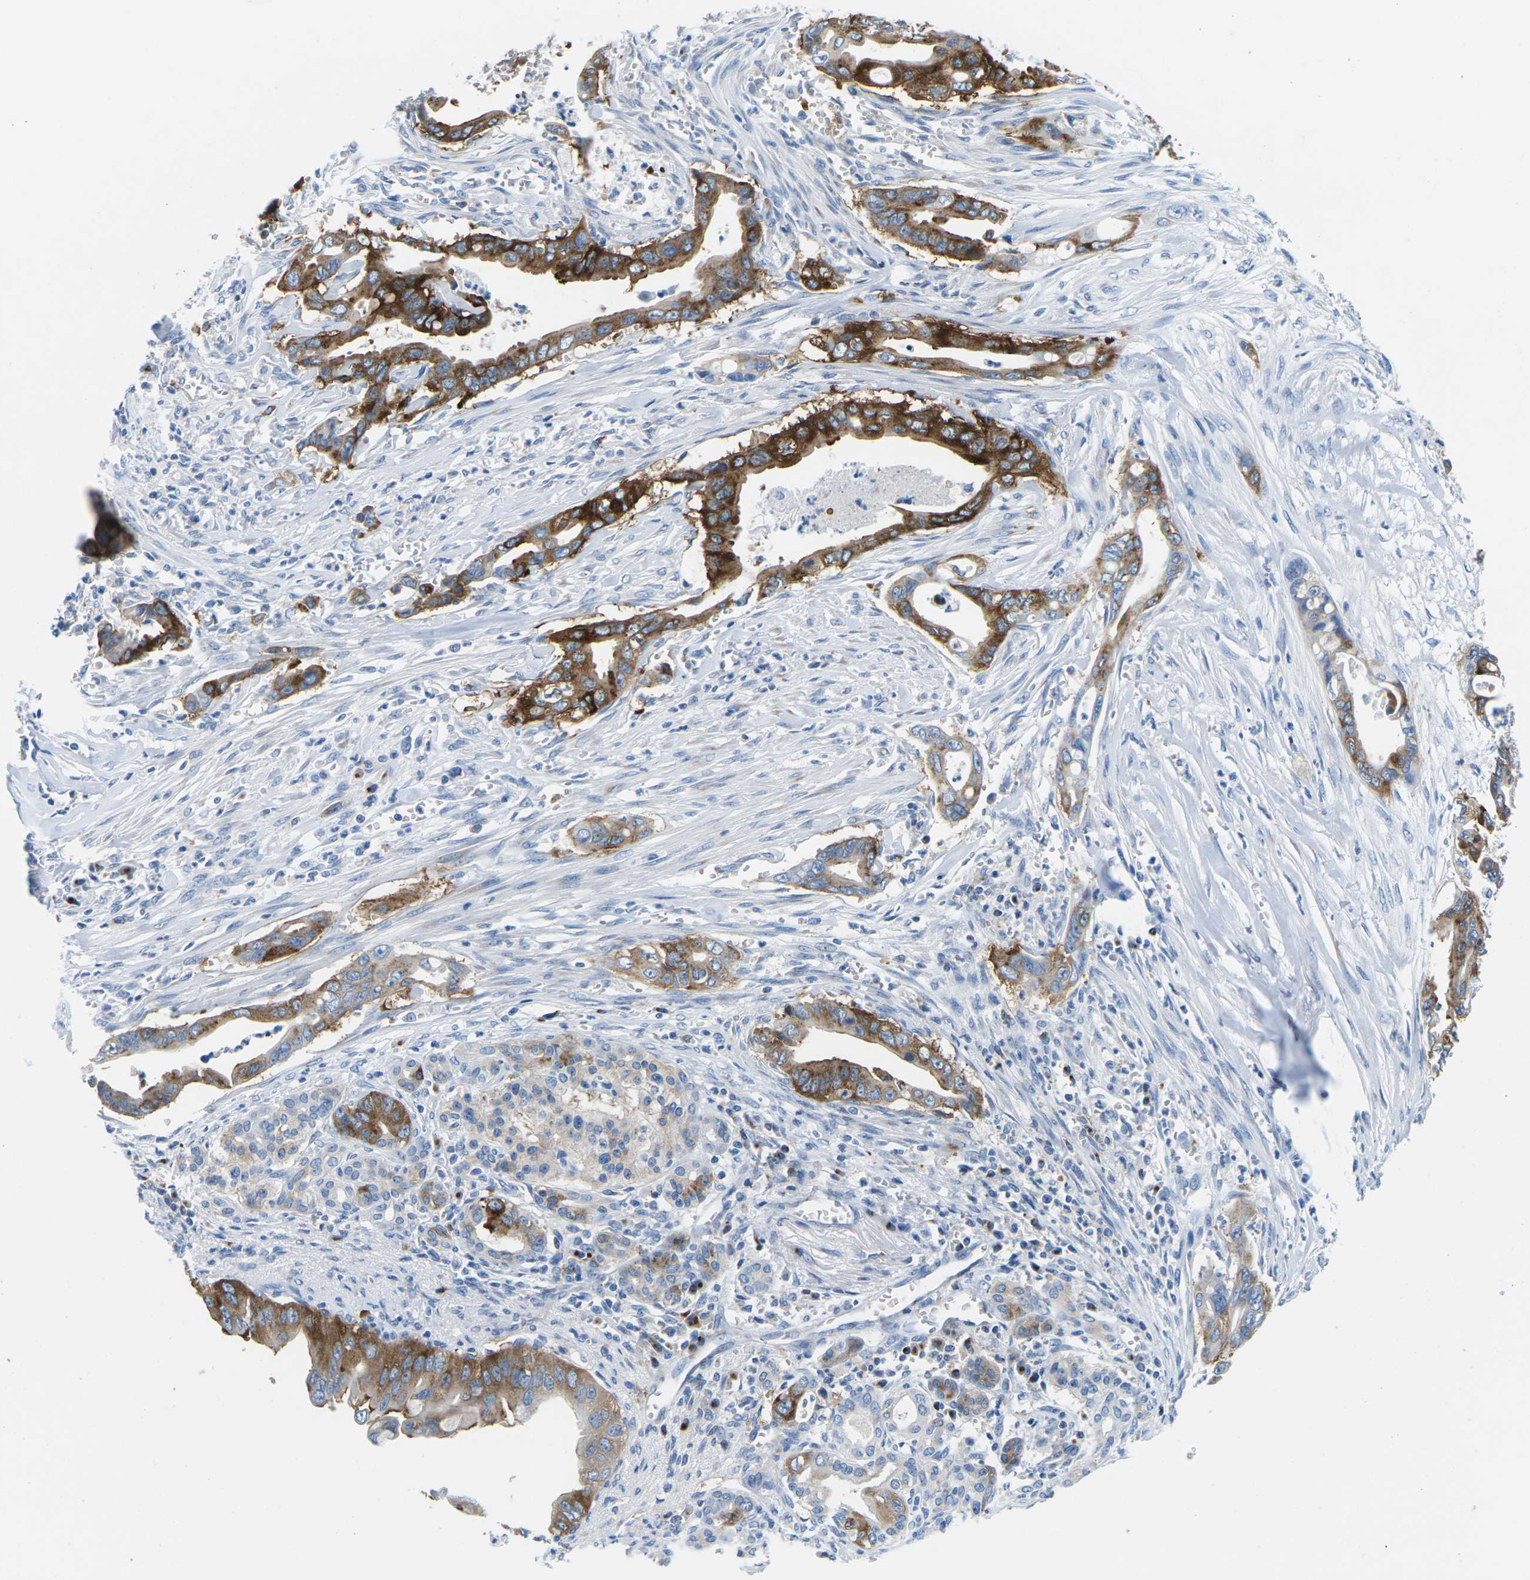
{"staining": {"intensity": "moderate", "quantity": ">75%", "location": "cytoplasmic/membranous"}, "tissue": "pancreatic cancer", "cell_type": "Tumor cells", "image_type": "cancer", "snomed": [{"axis": "morphology", "description": "Adenocarcinoma, NOS"}, {"axis": "topography", "description": "Pancreas"}], "caption": "A photomicrograph showing moderate cytoplasmic/membranous staining in approximately >75% of tumor cells in adenocarcinoma (pancreatic), as visualized by brown immunohistochemical staining.", "gene": "SYNGR2", "patient": {"sex": "male", "age": 59}}